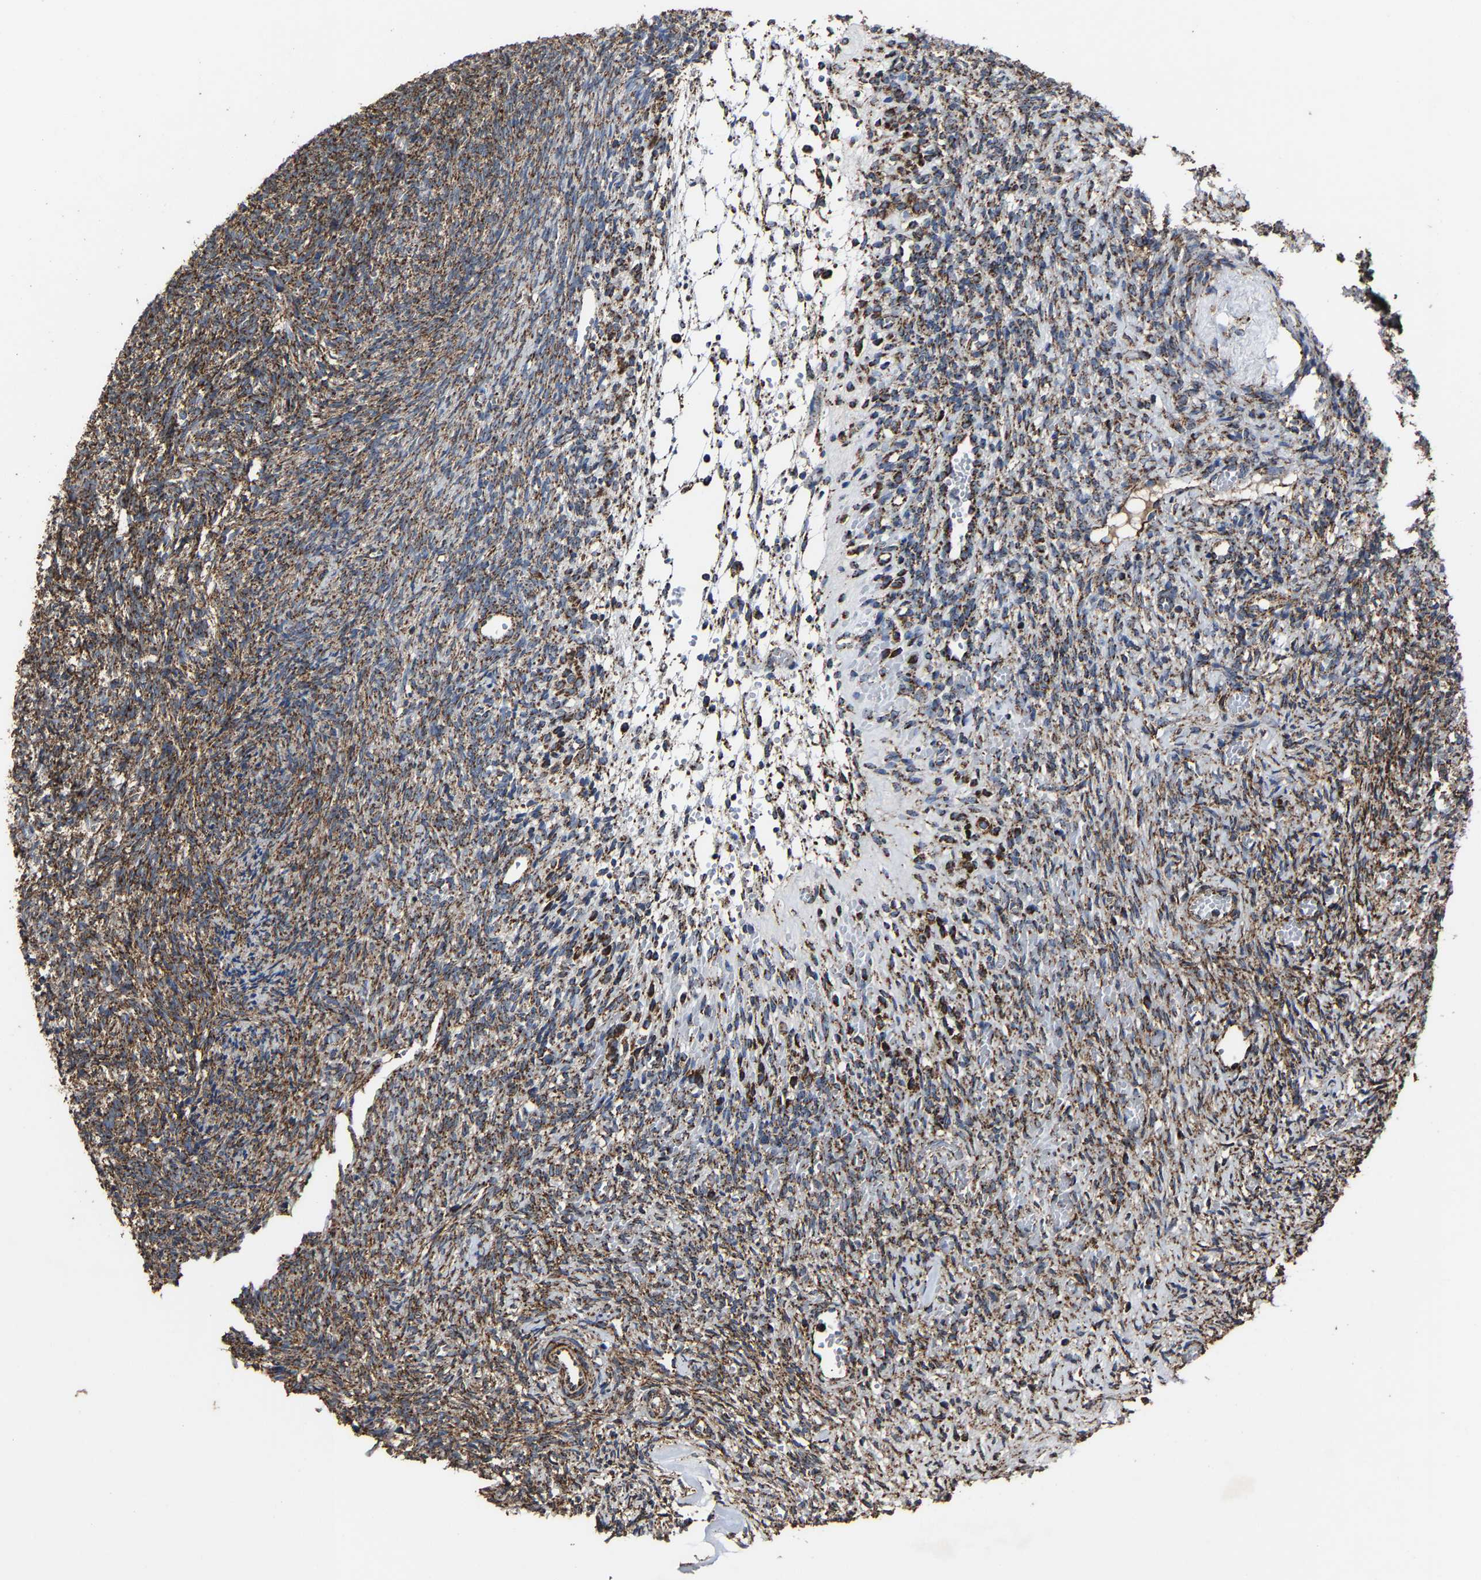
{"staining": {"intensity": "moderate", "quantity": ">75%", "location": "cytoplasmic/membranous"}, "tissue": "ovary", "cell_type": "Ovarian stroma cells", "image_type": "normal", "snomed": [{"axis": "morphology", "description": "Normal tissue, NOS"}, {"axis": "topography", "description": "Ovary"}], "caption": "Ovary stained with DAB immunohistochemistry demonstrates medium levels of moderate cytoplasmic/membranous expression in approximately >75% of ovarian stroma cells. The staining is performed using DAB (3,3'-diaminobenzidine) brown chromogen to label protein expression. The nuclei are counter-stained blue using hematoxylin.", "gene": "NDUFV3", "patient": {"sex": "female", "age": 41}}